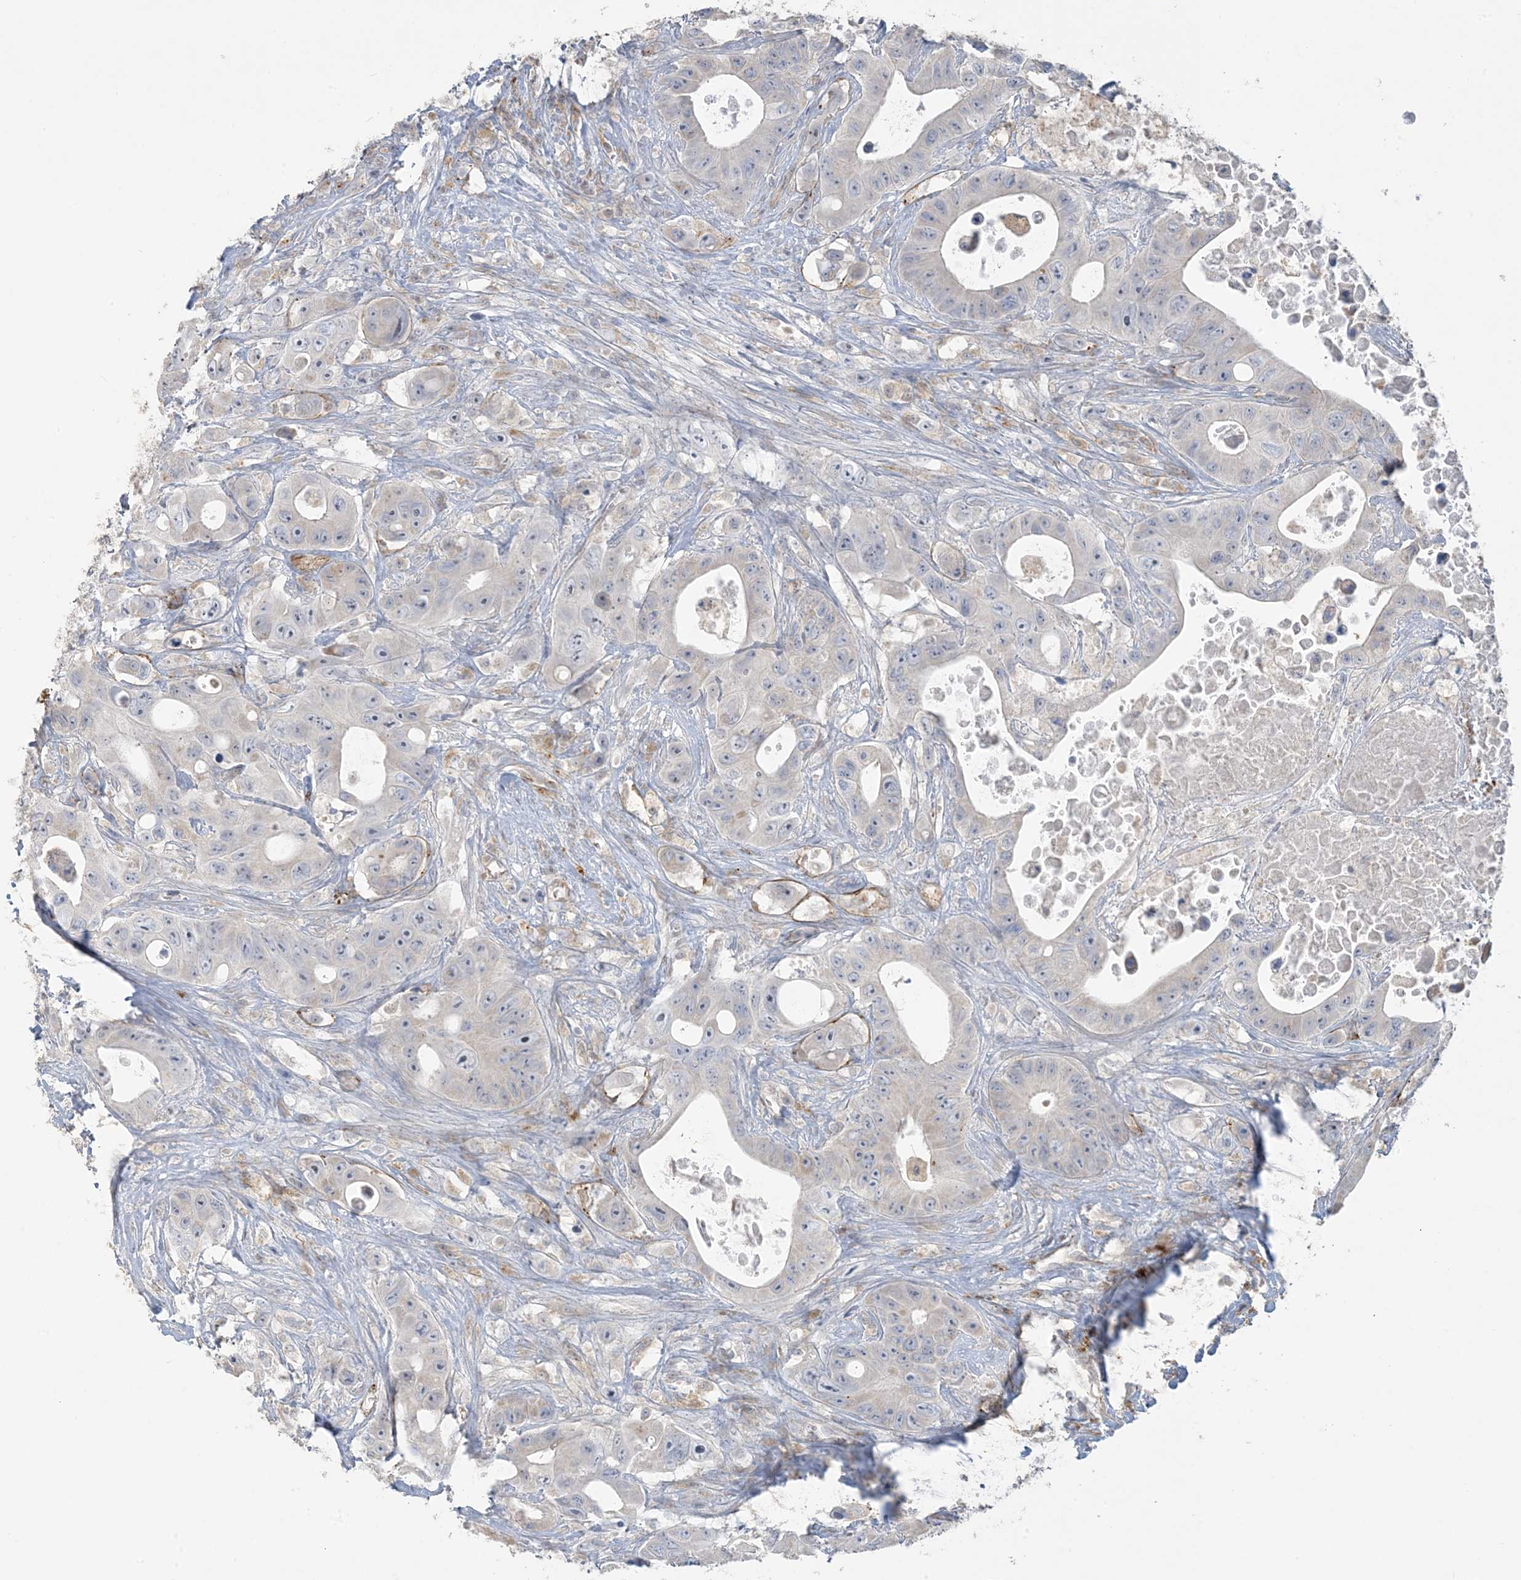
{"staining": {"intensity": "negative", "quantity": "none", "location": "none"}, "tissue": "colorectal cancer", "cell_type": "Tumor cells", "image_type": "cancer", "snomed": [{"axis": "morphology", "description": "Adenocarcinoma, NOS"}, {"axis": "topography", "description": "Colon"}], "caption": "Protein analysis of colorectal cancer demonstrates no significant positivity in tumor cells.", "gene": "AGA", "patient": {"sex": "female", "age": 46}}